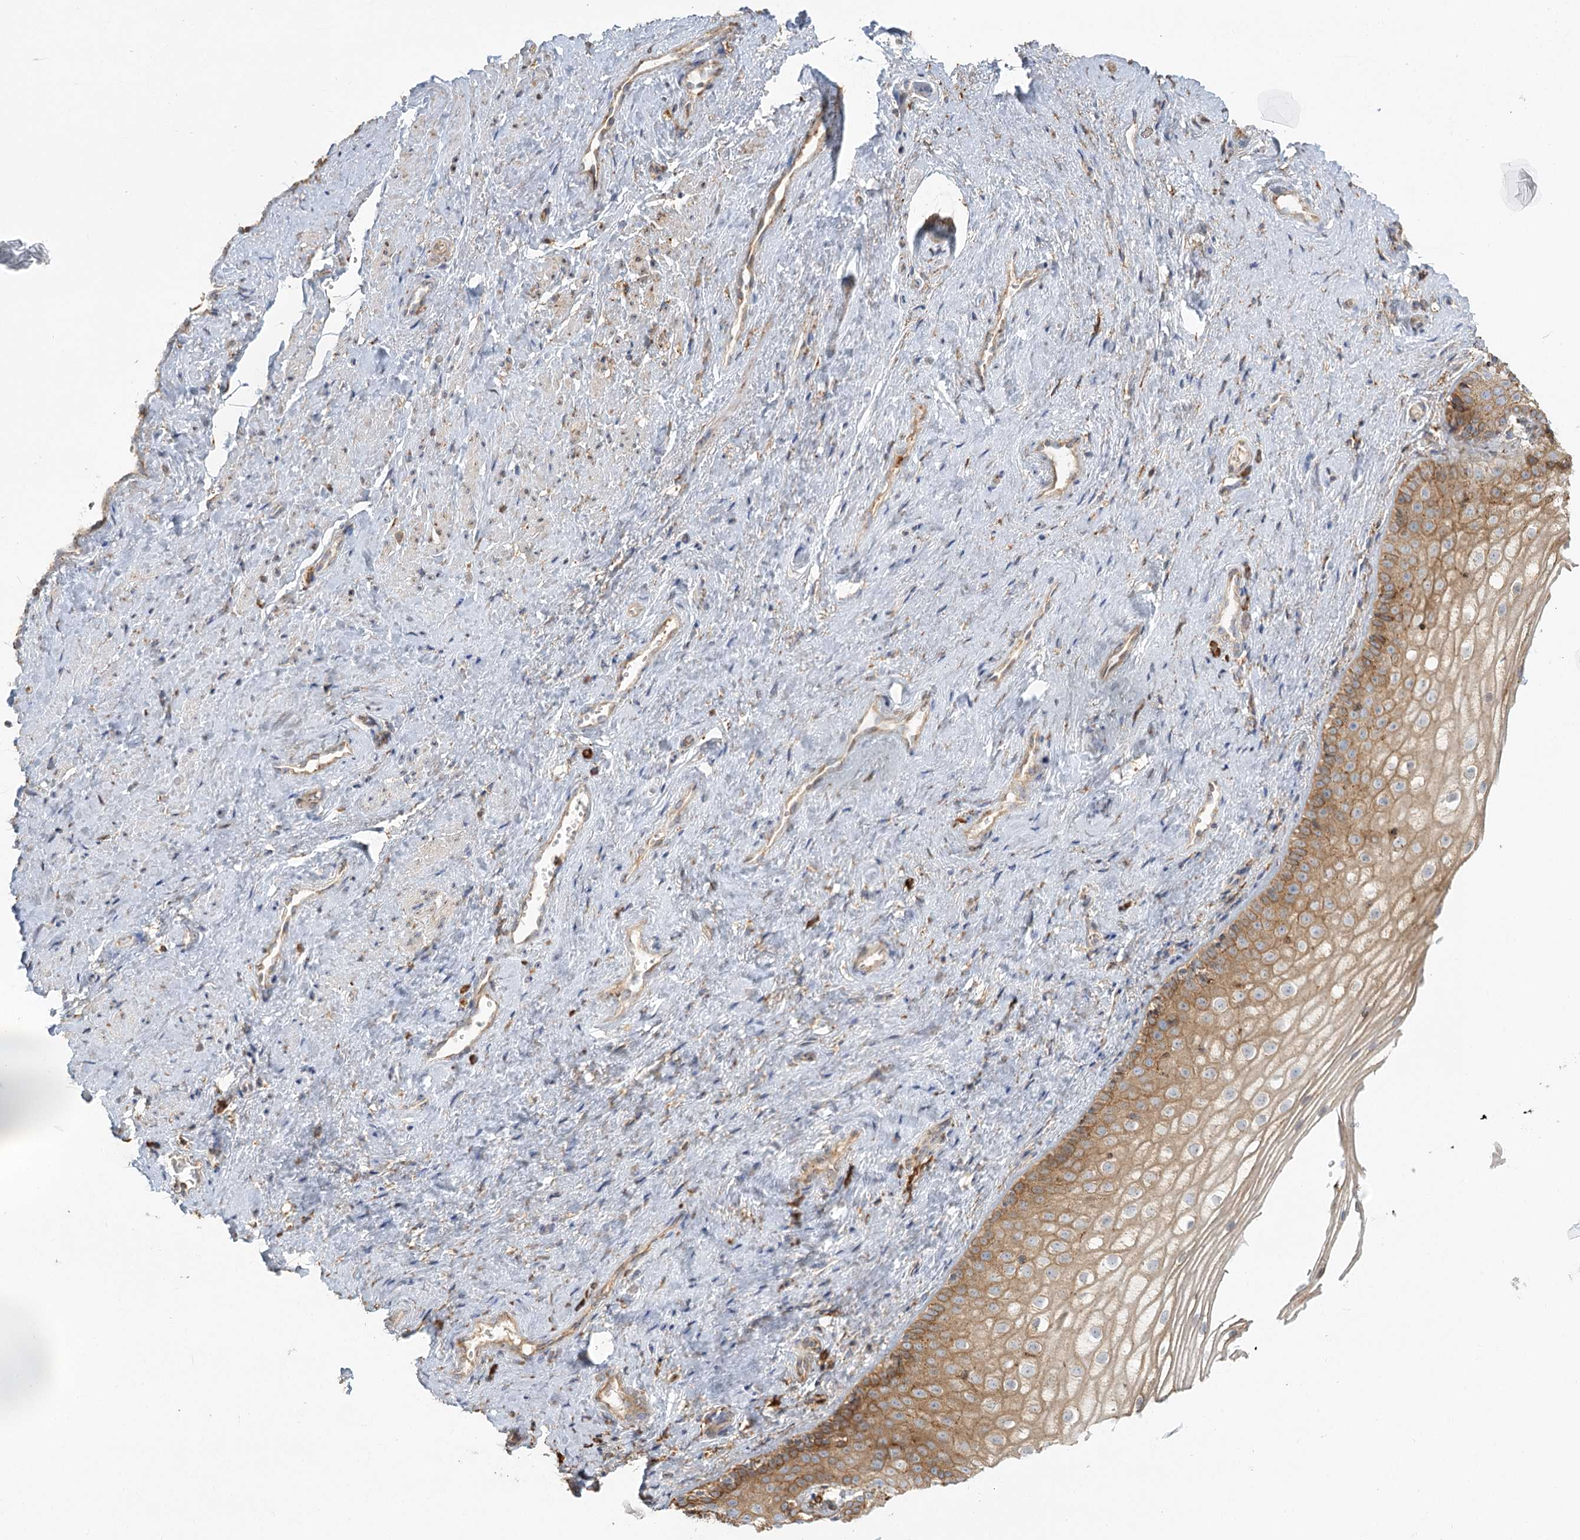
{"staining": {"intensity": "moderate", "quantity": ">75%", "location": "cytoplasmic/membranous"}, "tissue": "vagina", "cell_type": "Squamous epithelial cells", "image_type": "normal", "snomed": [{"axis": "morphology", "description": "Normal tissue, NOS"}, {"axis": "topography", "description": "Vagina"}], "caption": "Squamous epithelial cells display moderate cytoplasmic/membranous staining in approximately >75% of cells in normal vagina. (Stains: DAB (3,3'-diaminobenzidine) in brown, nuclei in blue, Microscopy: brightfield microscopy at high magnification).", "gene": "TAS1R1", "patient": {"sex": "female", "age": 46}}